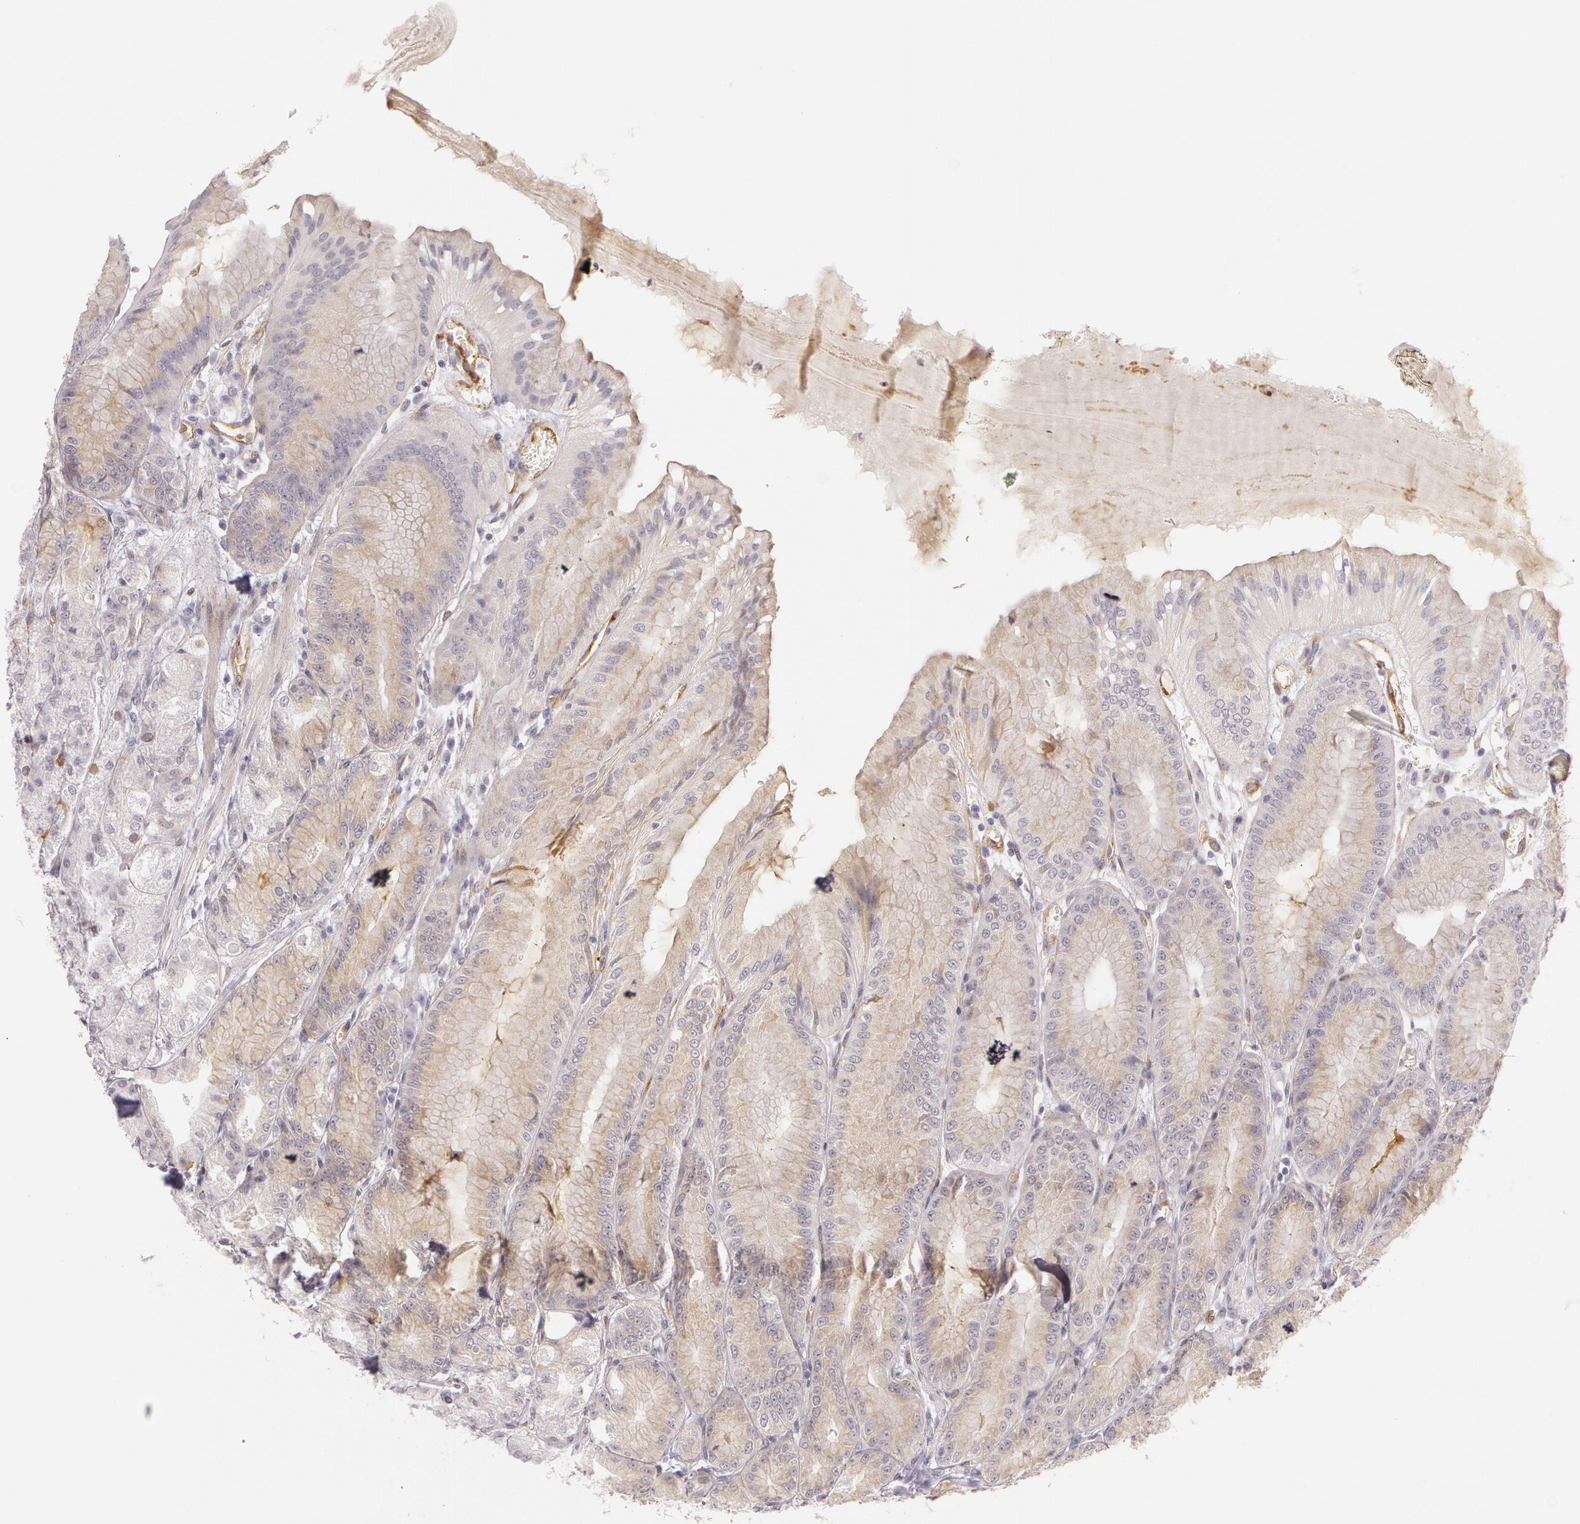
{"staining": {"intensity": "weak", "quantity": ">75%", "location": "cytoplasmic/membranous"}, "tissue": "stomach", "cell_type": "Glandular cells", "image_type": "normal", "snomed": [{"axis": "morphology", "description": "Normal tissue, NOS"}, {"axis": "topography", "description": "Stomach, lower"}], "caption": "Immunohistochemical staining of benign stomach demonstrates weak cytoplasmic/membranous protein positivity in about >75% of glandular cells.", "gene": "APP", "patient": {"sex": "male", "age": 71}}